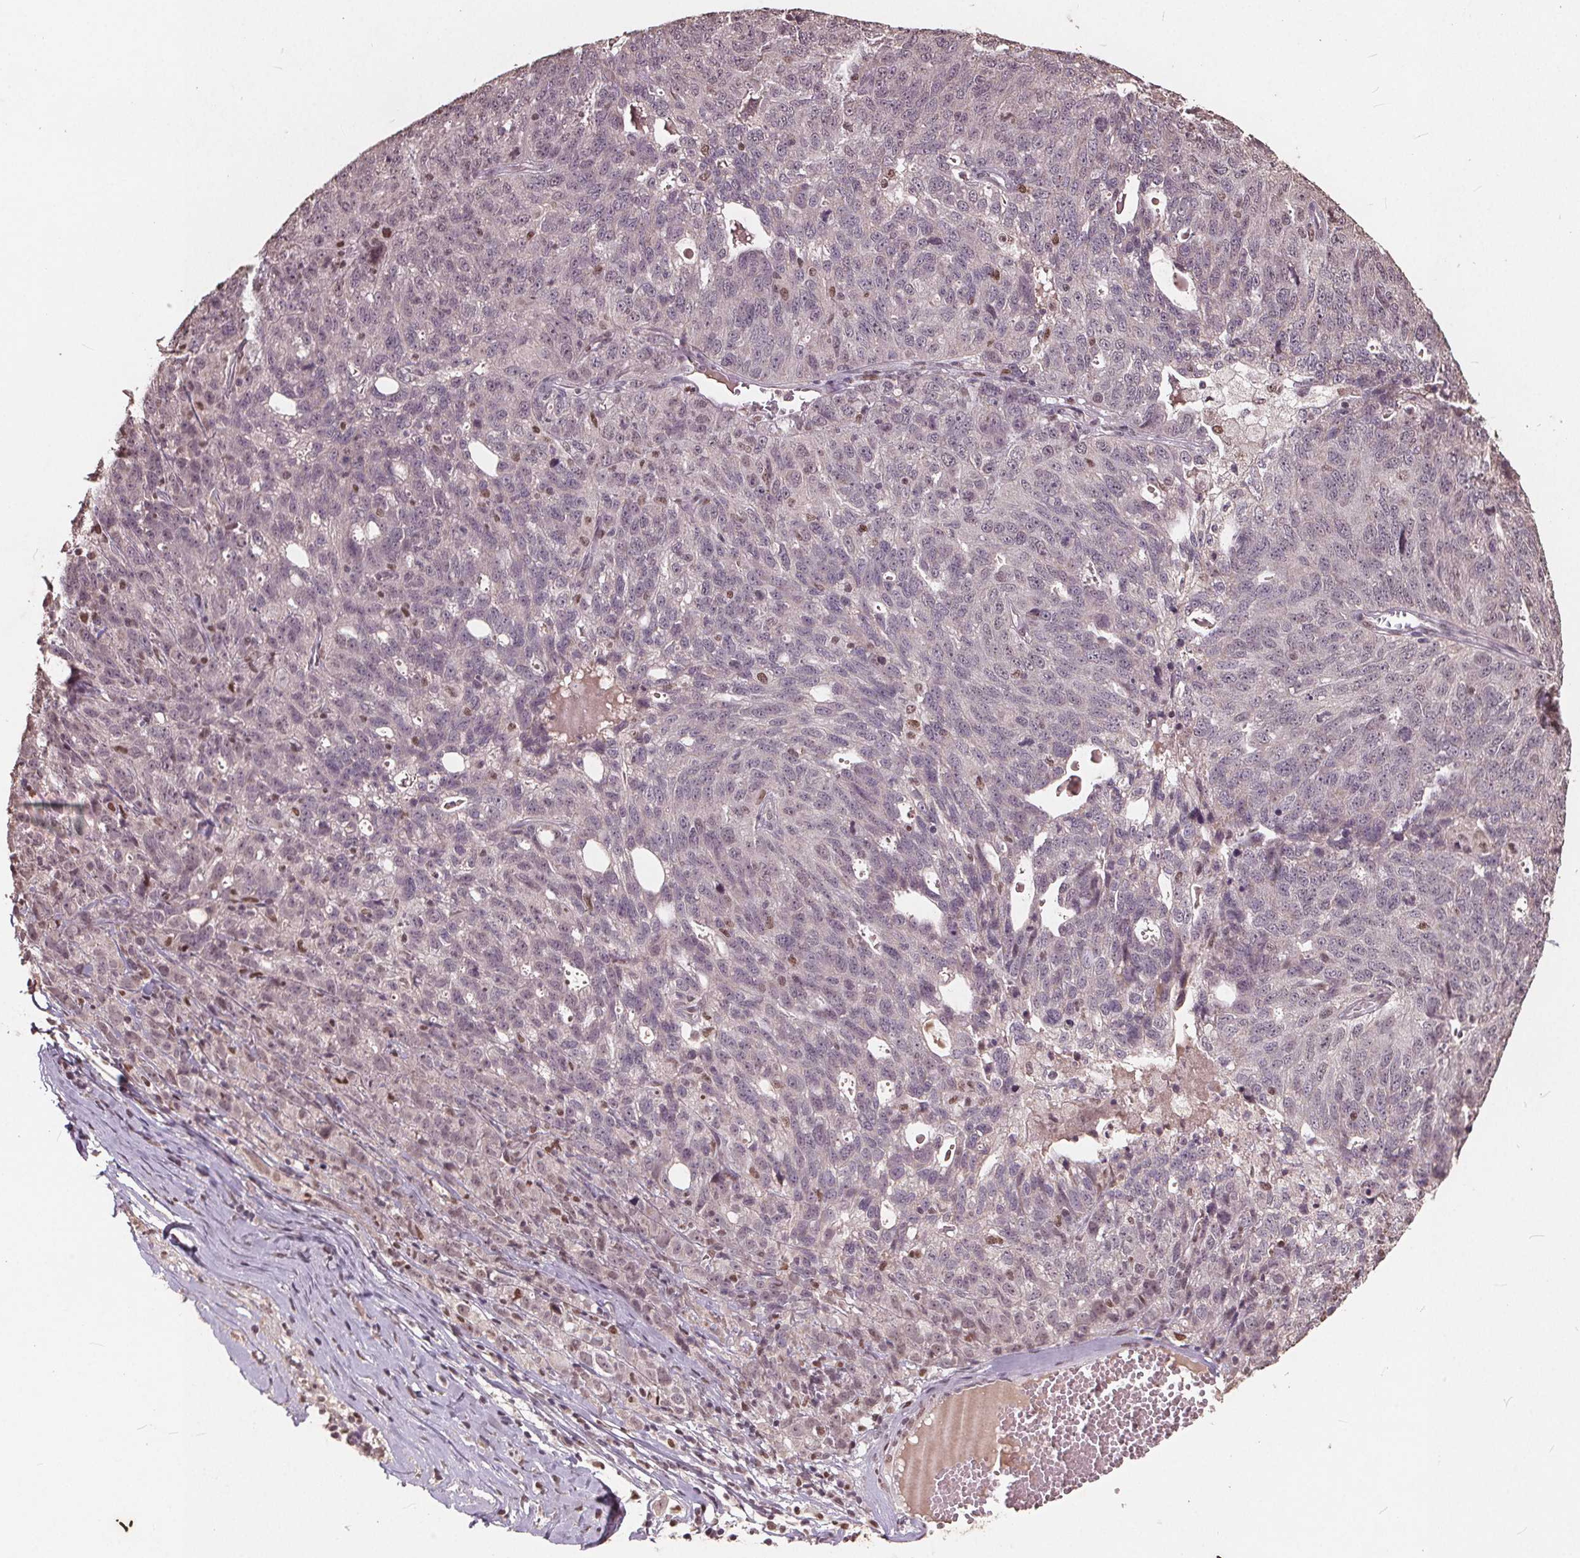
{"staining": {"intensity": "weak", "quantity": "<25%", "location": "nuclear"}, "tissue": "ovarian cancer", "cell_type": "Tumor cells", "image_type": "cancer", "snomed": [{"axis": "morphology", "description": "Cystadenocarcinoma, serous, NOS"}, {"axis": "topography", "description": "Ovary"}], "caption": "Ovarian serous cystadenocarcinoma stained for a protein using immunohistochemistry (IHC) demonstrates no positivity tumor cells.", "gene": "DNMT3B", "patient": {"sex": "female", "age": 71}}